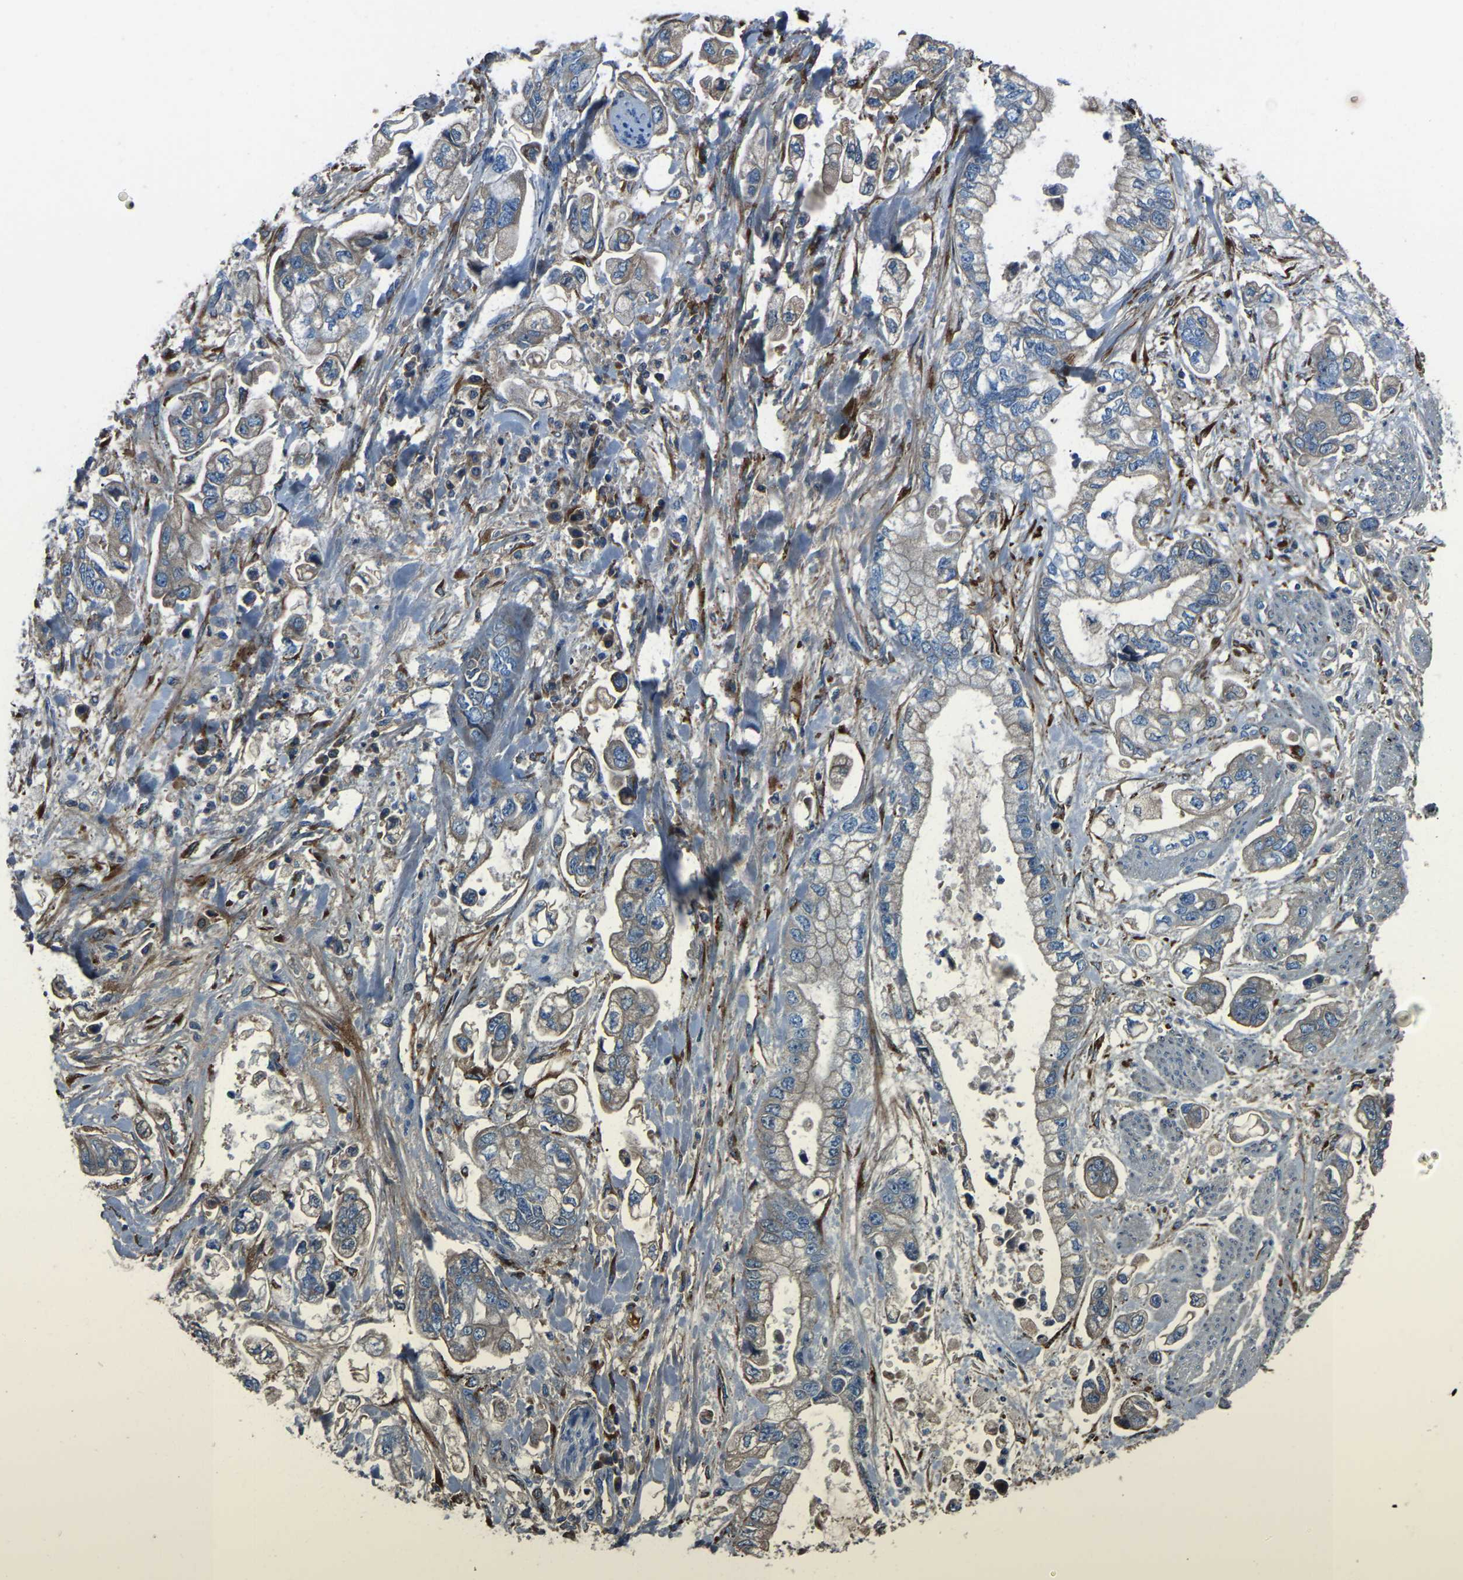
{"staining": {"intensity": "negative", "quantity": "none", "location": "none"}, "tissue": "stomach cancer", "cell_type": "Tumor cells", "image_type": "cancer", "snomed": [{"axis": "morphology", "description": "Normal tissue, NOS"}, {"axis": "morphology", "description": "Adenocarcinoma, NOS"}, {"axis": "topography", "description": "Stomach"}], "caption": "Tumor cells show no significant protein positivity in adenocarcinoma (stomach). (DAB (3,3'-diaminobenzidine) immunohistochemistry with hematoxylin counter stain).", "gene": "COL3A1", "patient": {"sex": "male", "age": 62}}